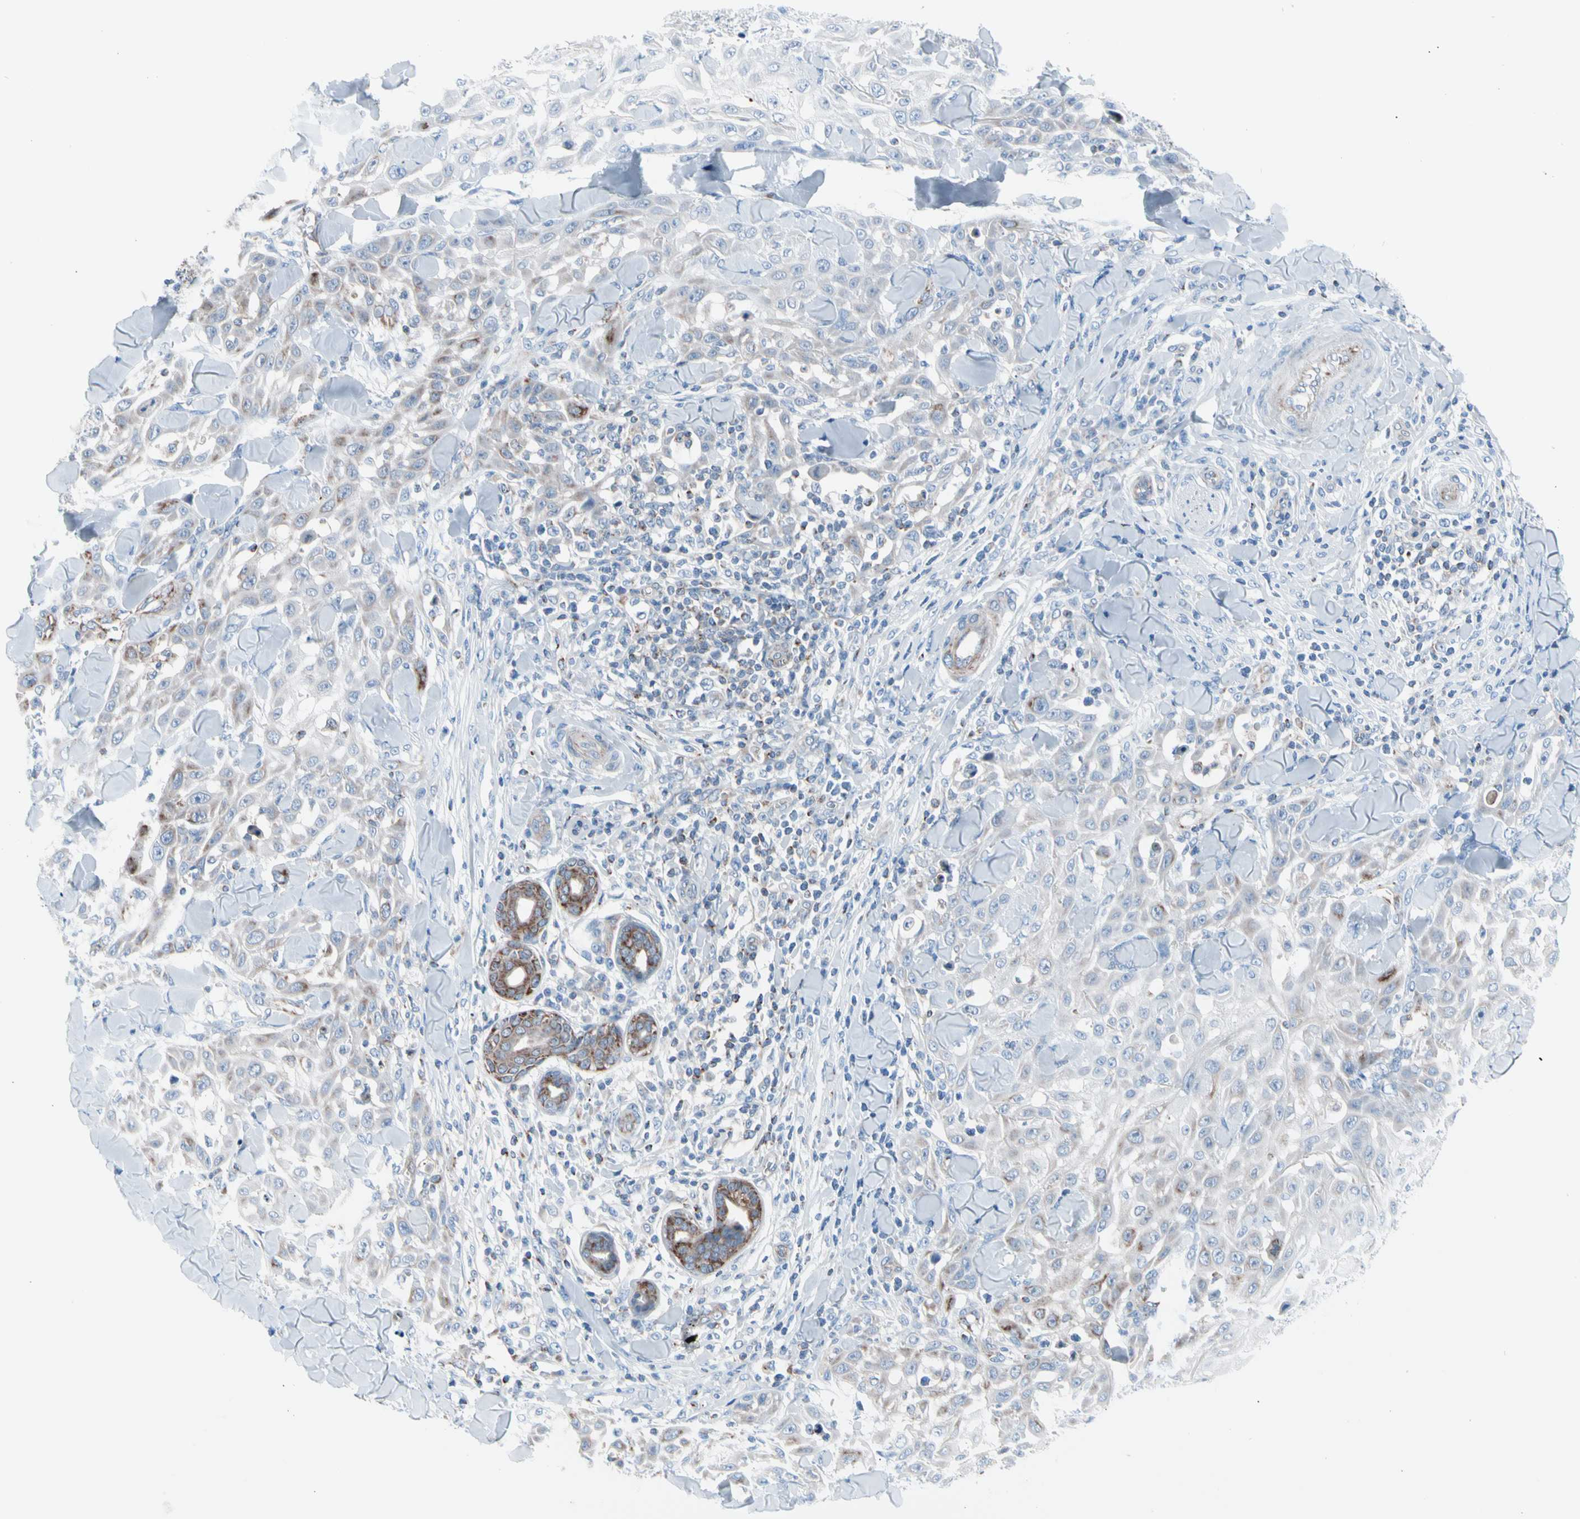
{"staining": {"intensity": "weak", "quantity": "<25%", "location": "cytoplasmic/membranous"}, "tissue": "skin cancer", "cell_type": "Tumor cells", "image_type": "cancer", "snomed": [{"axis": "morphology", "description": "Squamous cell carcinoma, NOS"}, {"axis": "topography", "description": "Skin"}], "caption": "An image of human skin cancer (squamous cell carcinoma) is negative for staining in tumor cells. (DAB IHC with hematoxylin counter stain).", "gene": "HK1", "patient": {"sex": "male", "age": 24}}